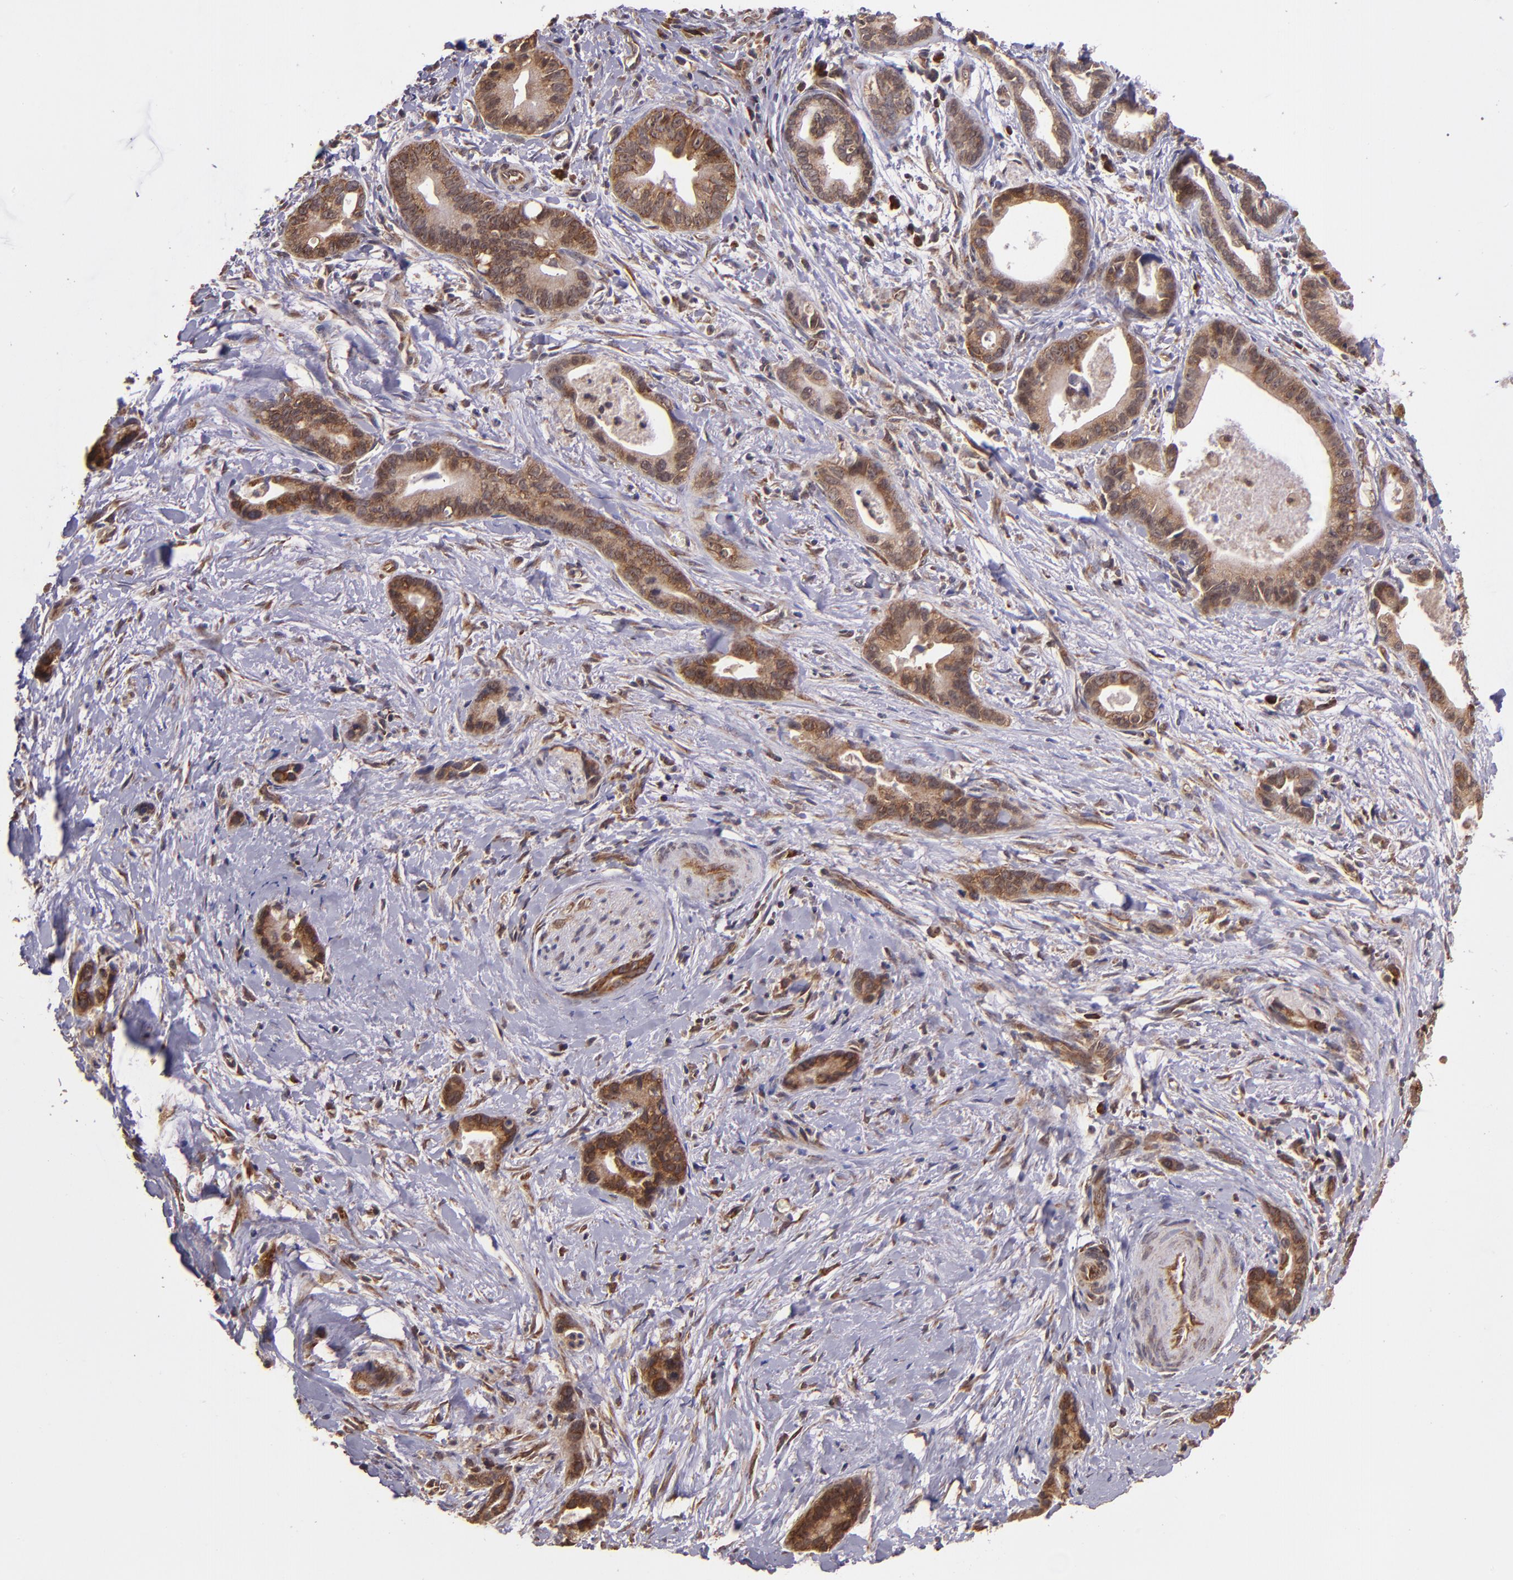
{"staining": {"intensity": "strong", "quantity": ">75%", "location": "cytoplasmic/membranous"}, "tissue": "liver cancer", "cell_type": "Tumor cells", "image_type": "cancer", "snomed": [{"axis": "morphology", "description": "Cholangiocarcinoma"}, {"axis": "topography", "description": "Liver"}], "caption": "Liver cholangiocarcinoma stained for a protein reveals strong cytoplasmic/membranous positivity in tumor cells.", "gene": "USP51", "patient": {"sex": "female", "age": 55}}